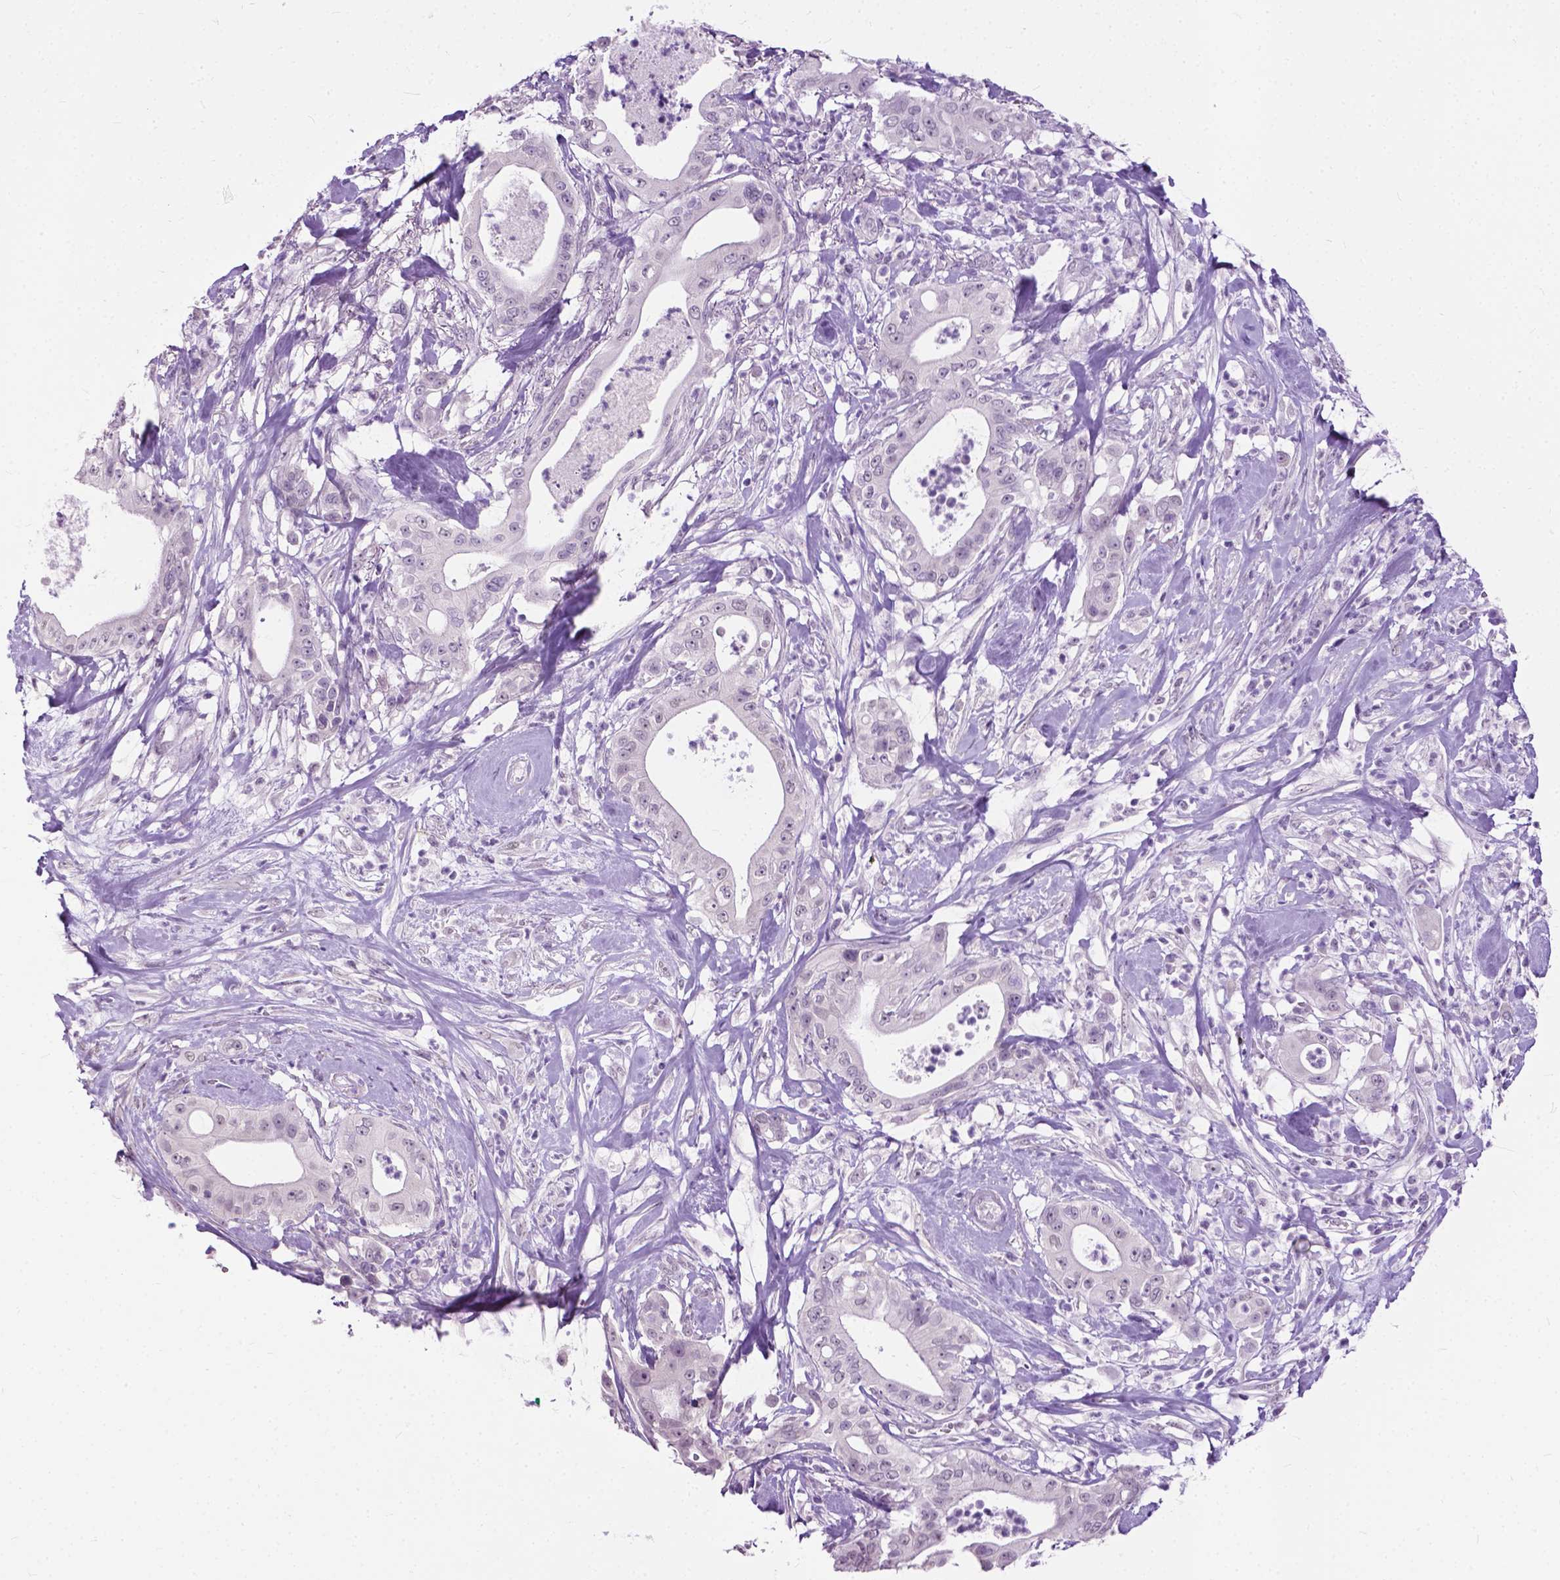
{"staining": {"intensity": "negative", "quantity": "none", "location": "none"}, "tissue": "pancreatic cancer", "cell_type": "Tumor cells", "image_type": "cancer", "snomed": [{"axis": "morphology", "description": "Adenocarcinoma, NOS"}, {"axis": "topography", "description": "Pancreas"}], "caption": "Human pancreatic cancer (adenocarcinoma) stained for a protein using immunohistochemistry (IHC) displays no expression in tumor cells.", "gene": "GPR37L1", "patient": {"sex": "male", "age": 71}}